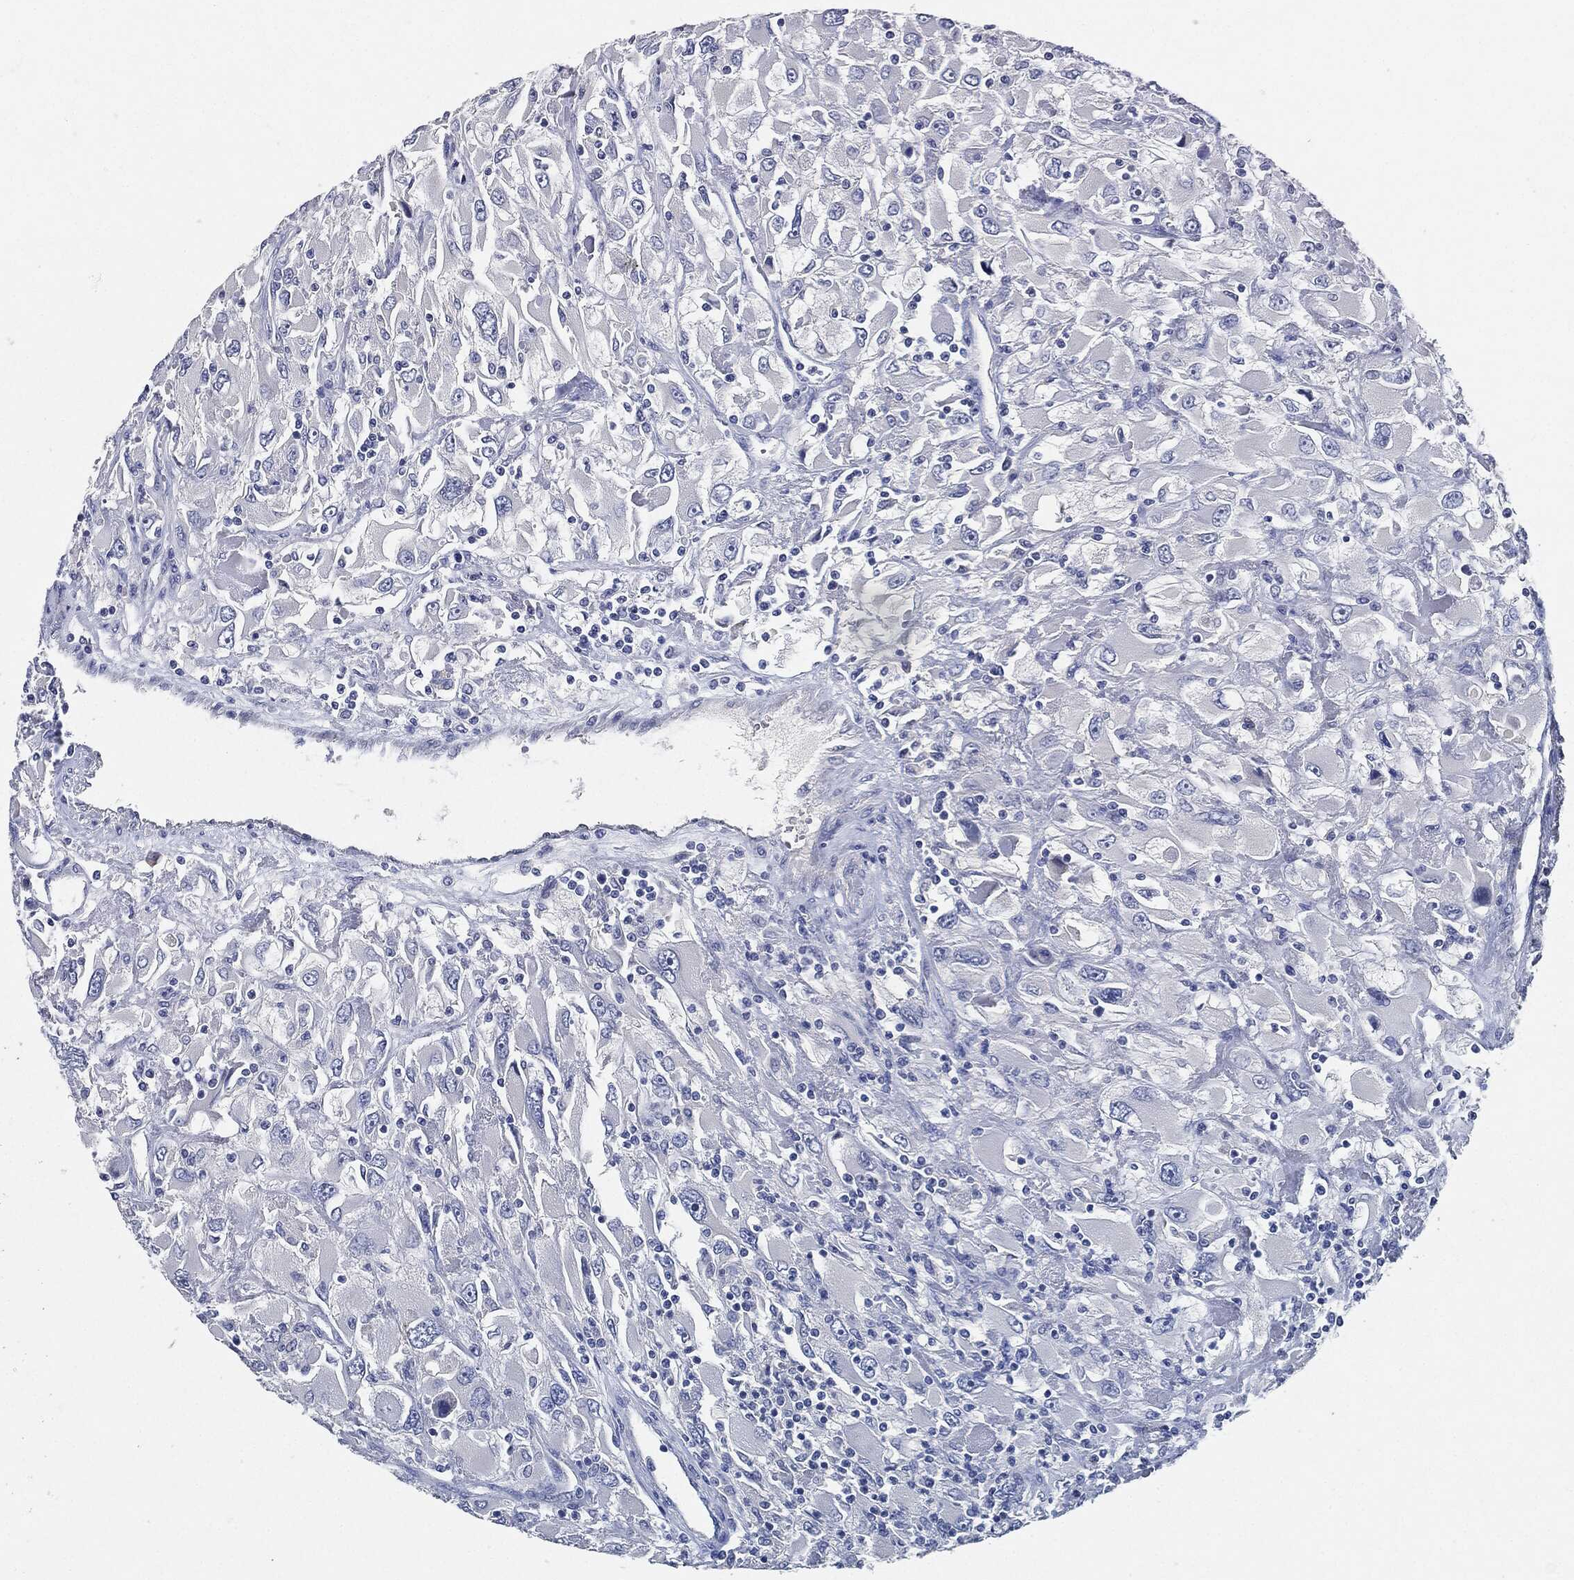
{"staining": {"intensity": "negative", "quantity": "none", "location": "none"}, "tissue": "renal cancer", "cell_type": "Tumor cells", "image_type": "cancer", "snomed": [{"axis": "morphology", "description": "Adenocarcinoma, NOS"}, {"axis": "topography", "description": "Kidney"}], "caption": "This is a histopathology image of immunohistochemistry staining of renal cancer, which shows no staining in tumor cells. (Stains: DAB (3,3'-diaminobenzidine) immunohistochemistry with hematoxylin counter stain, Microscopy: brightfield microscopy at high magnification).", "gene": "NTRK1", "patient": {"sex": "female", "age": 52}}